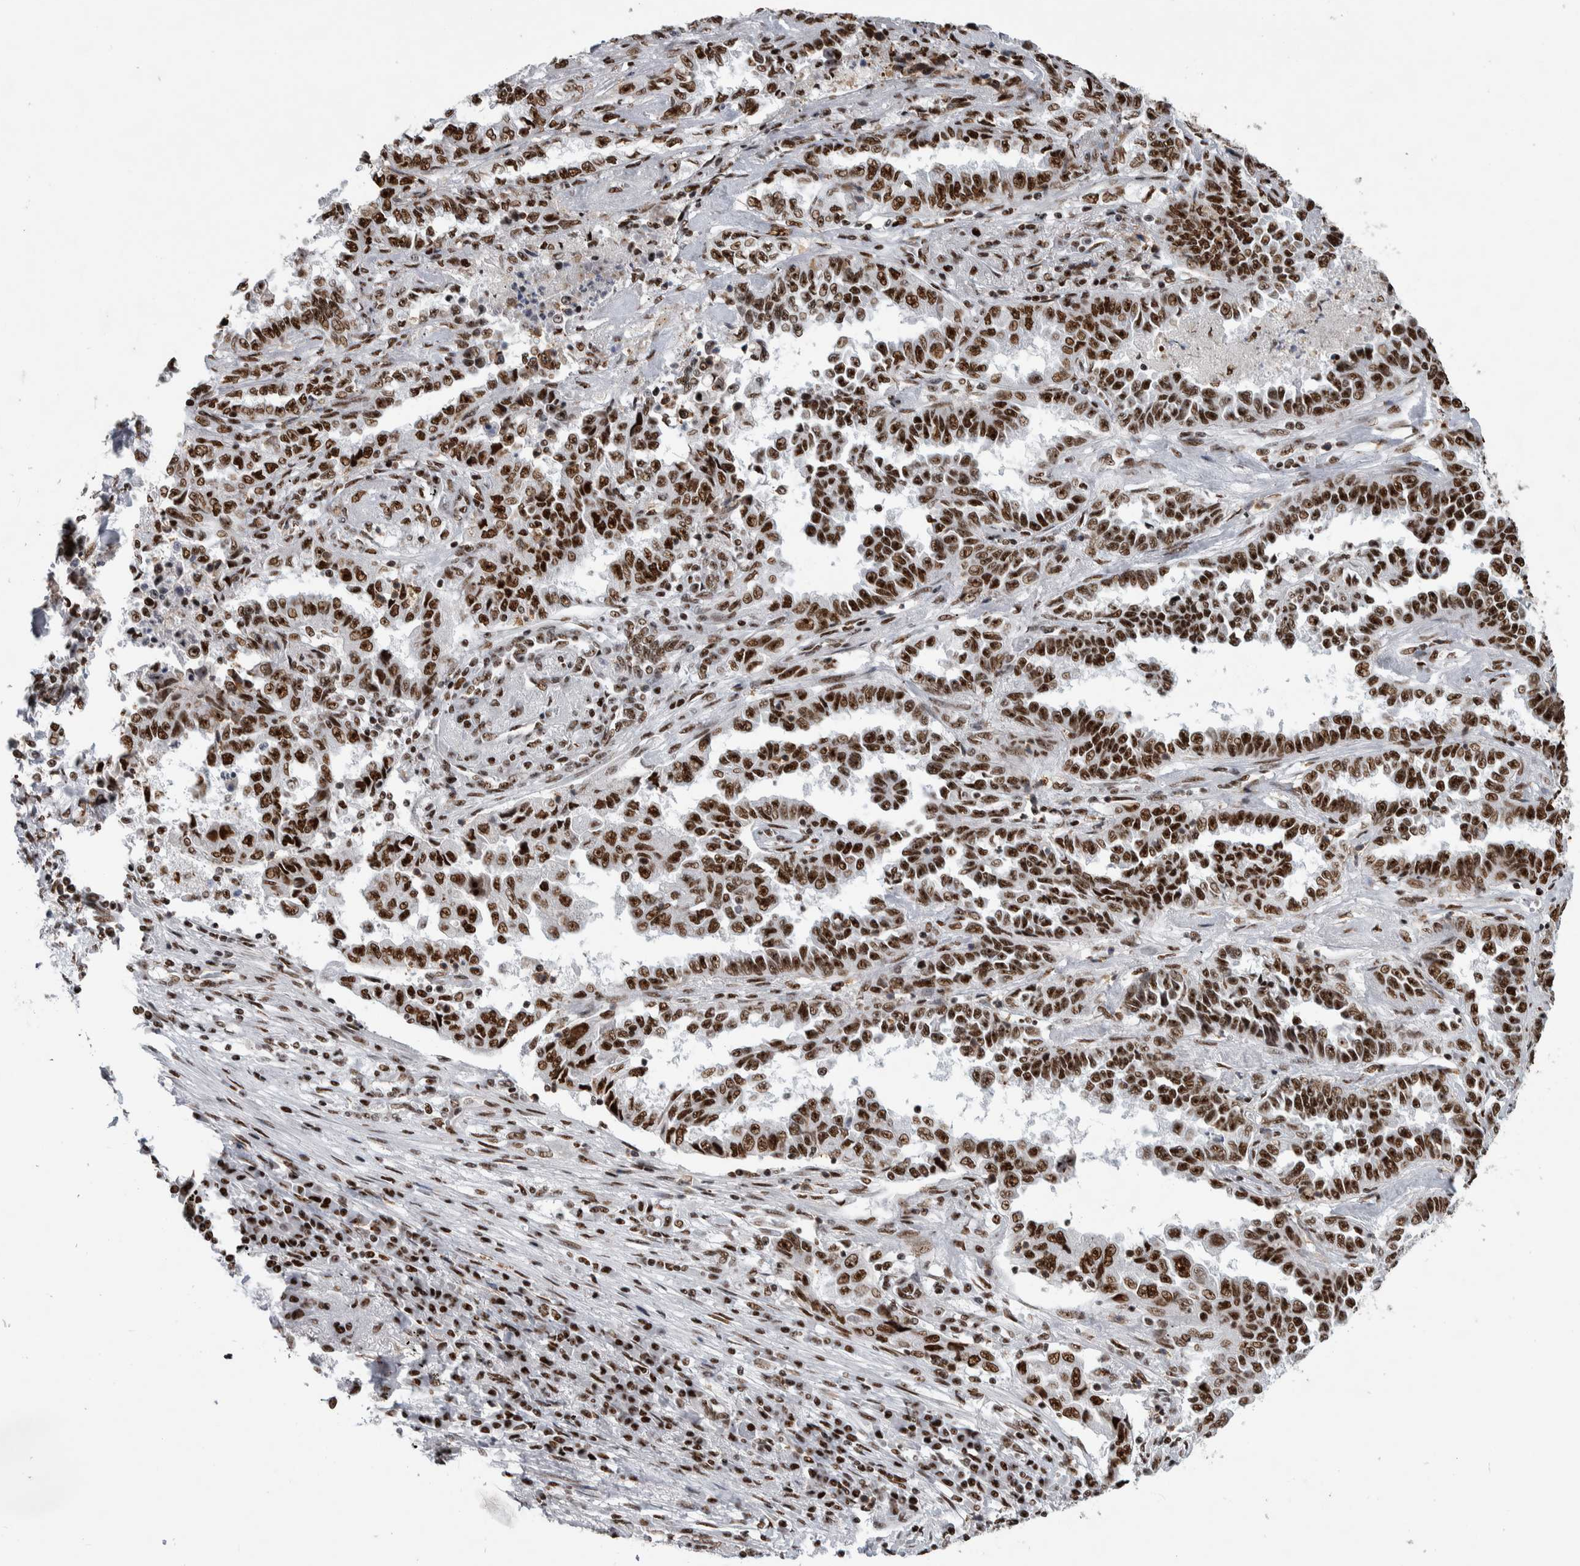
{"staining": {"intensity": "strong", "quantity": ">75%", "location": "nuclear"}, "tissue": "lung cancer", "cell_type": "Tumor cells", "image_type": "cancer", "snomed": [{"axis": "morphology", "description": "Adenocarcinoma, NOS"}, {"axis": "topography", "description": "Lung"}], "caption": "DAB immunohistochemical staining of lung cancer displays strong nuclear protein positivity in approximately >75% of tumor cells.", "gene": "NCL", "patient": {"sex": "female", "age": 51}}